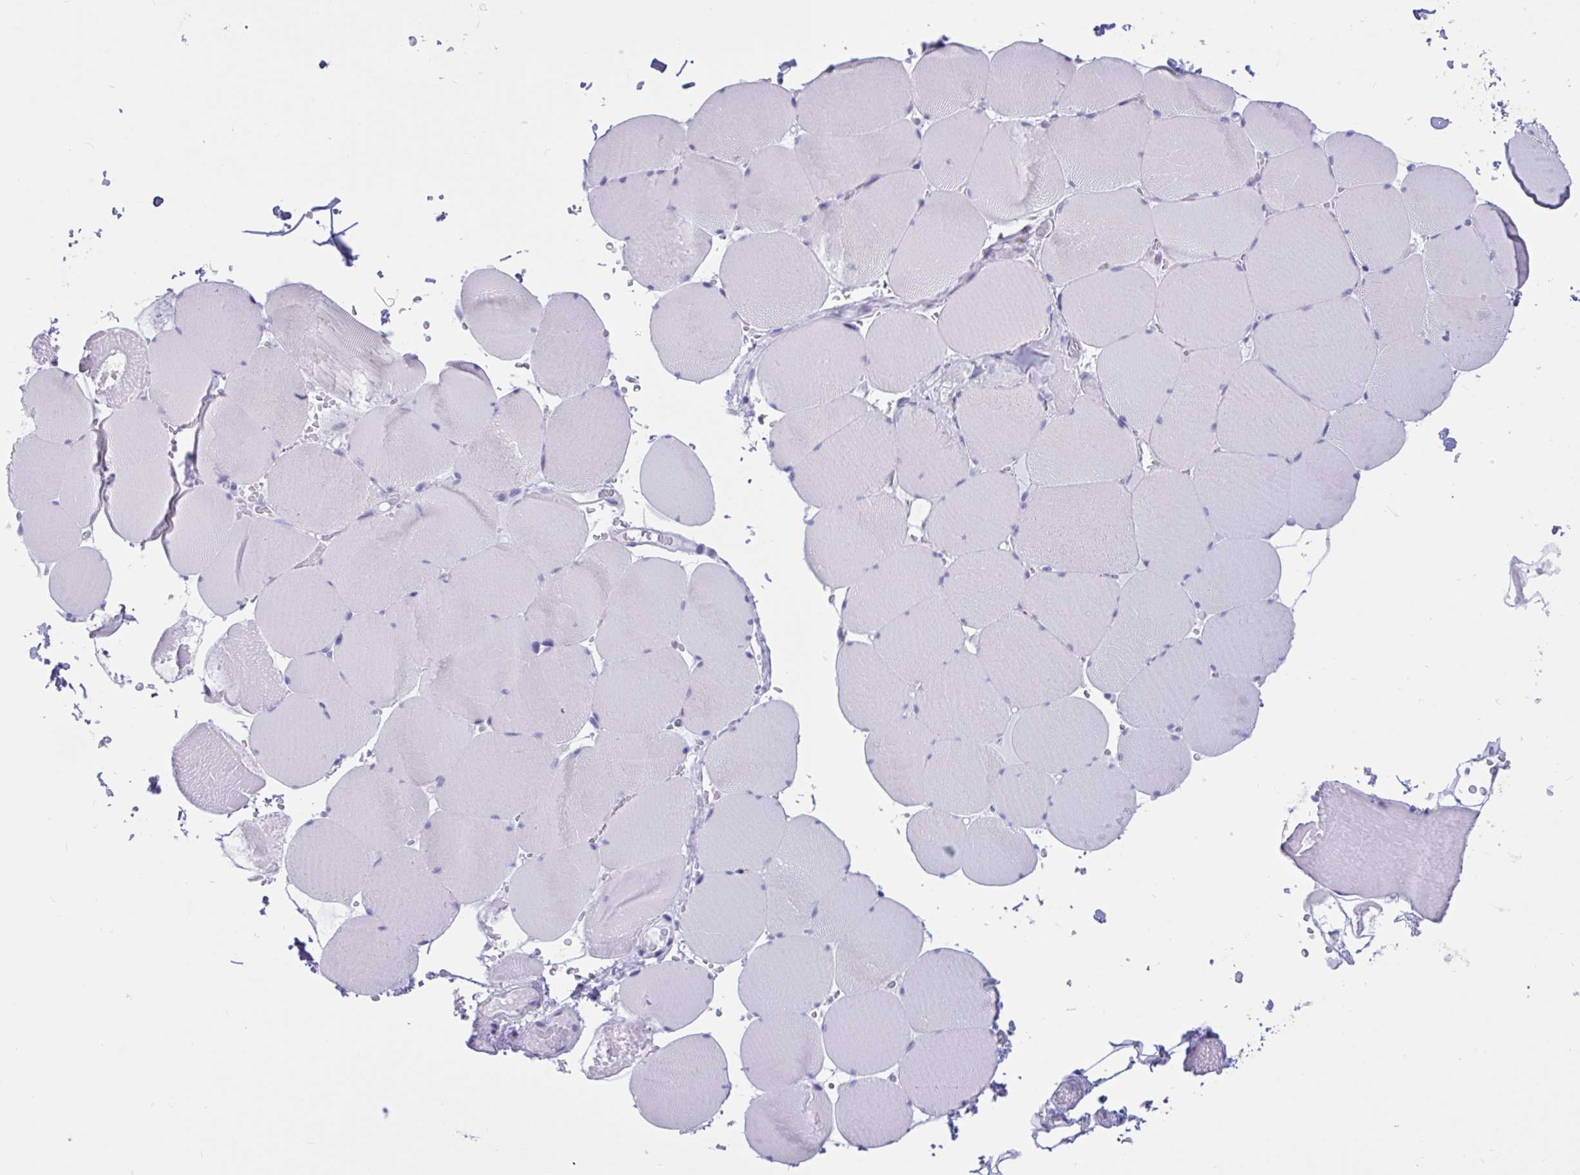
{"staining": {"intensity": "negative", "quantity": "none", "location": "none"}, "tissue": "skeletal muscle", "cell_type": "Myocytes", "image_type": "normal", "snomed": [{"axis": "morphology", "description": "Normal tissue, NOS"}, {"axis": "topography", "description": "Skeletal muscle"}, {"axis": "topography", "description": "Head-Neck"}], "caption": "A histopathology image of skeletal muscle stained for a protein exhibits no brown staining in myocytes.", "gene": "RNASE3", "patient": {"sex": "male", "age": 66}}